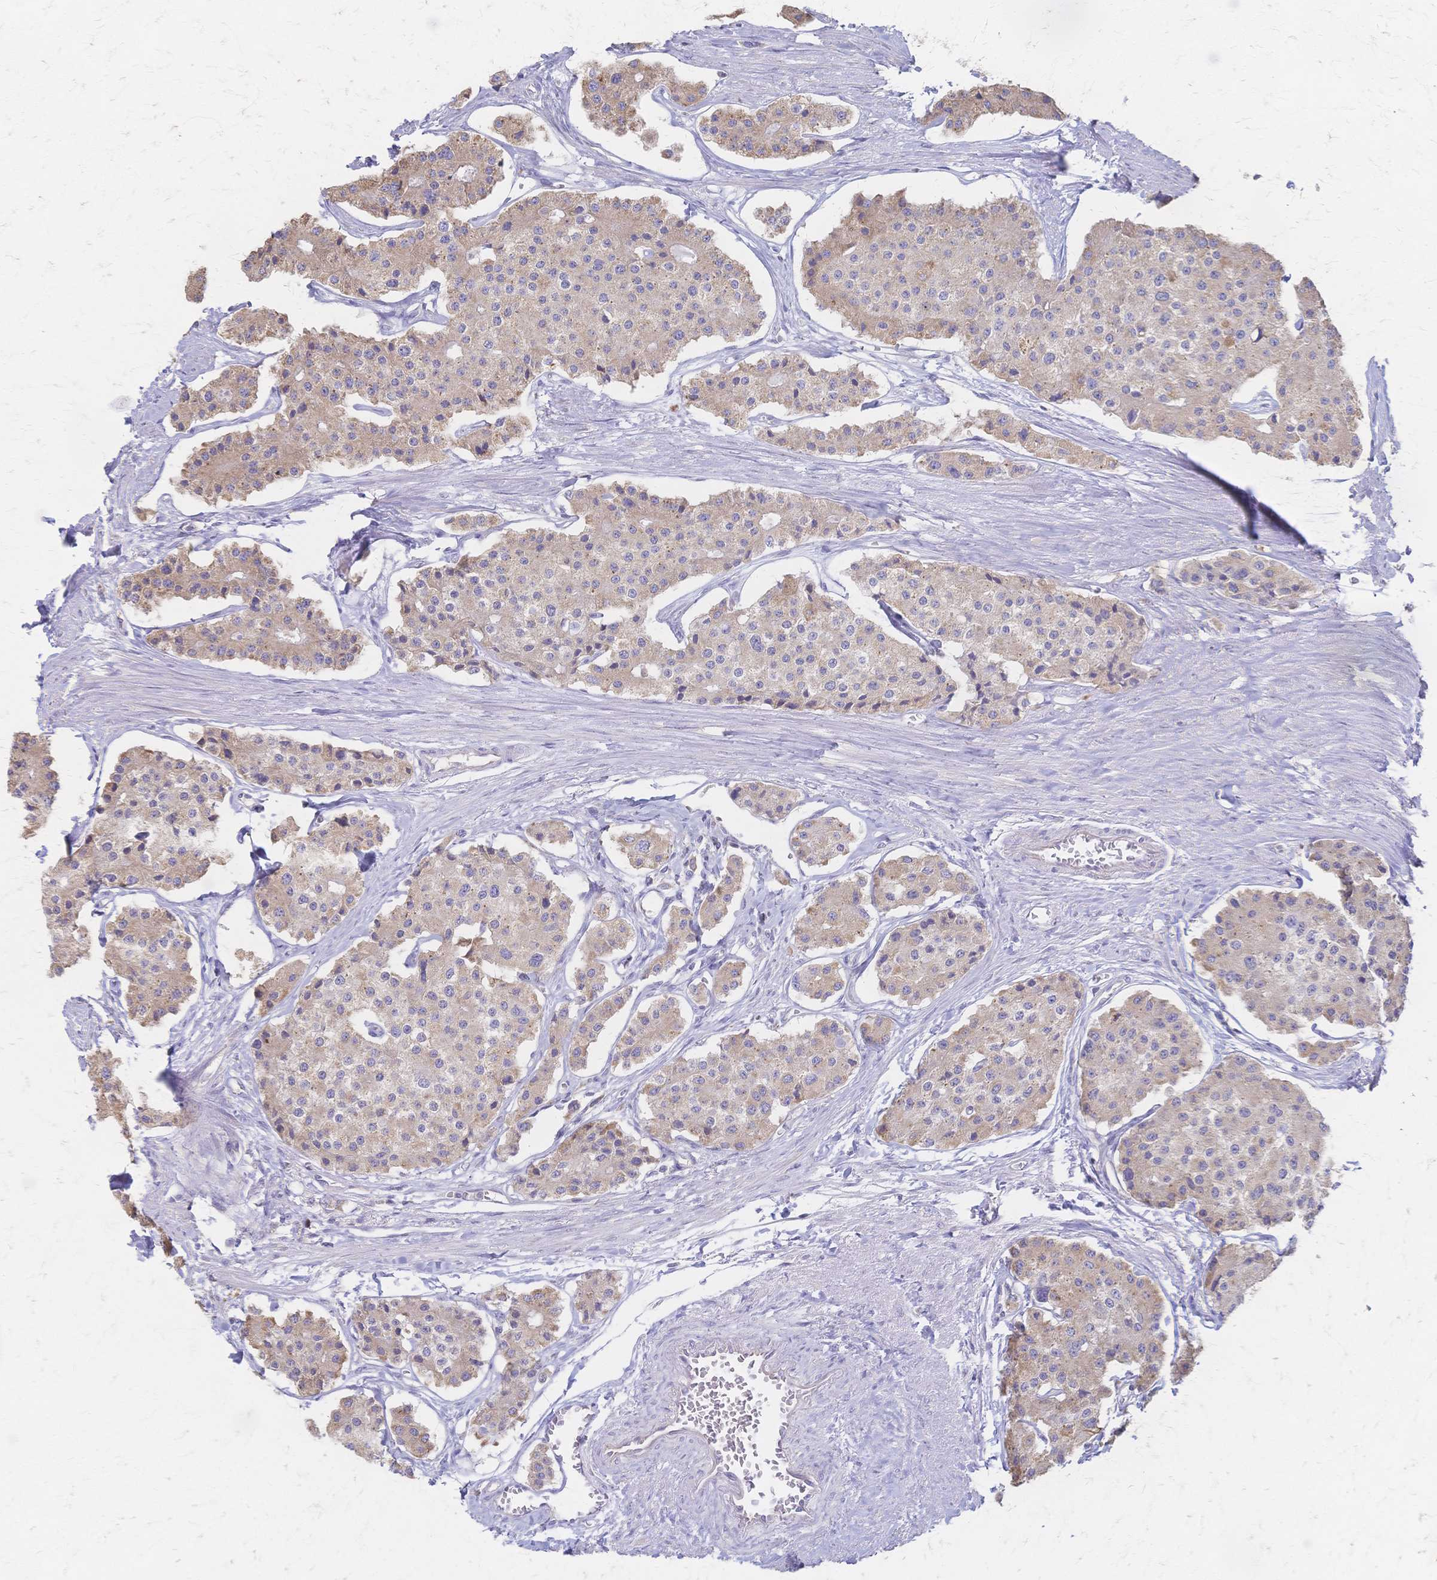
{"staining": {"intensity": "weak", "quantity": ">75%", "location": "cytoplasmic/membranous"}, "tissue": "carcinoid", "cell_type": "Tumor cells", "image_type": "cancer", "snomed": [{"axis": "morphology", "description": "Carcinoid, malignant, NOS"}, {"axis": "topography", "description": "Small intestine"}], "caption": "An immunohistochemistry (IHC) histopathology image of tumor tissue is shown. Protein staining in brown labels weak cytoplasmic/membranous positivity in carcinoid (malignant) within tumor cells.", "gene": "CYB5A", "patient": {"sex": "female", "age": 65}}